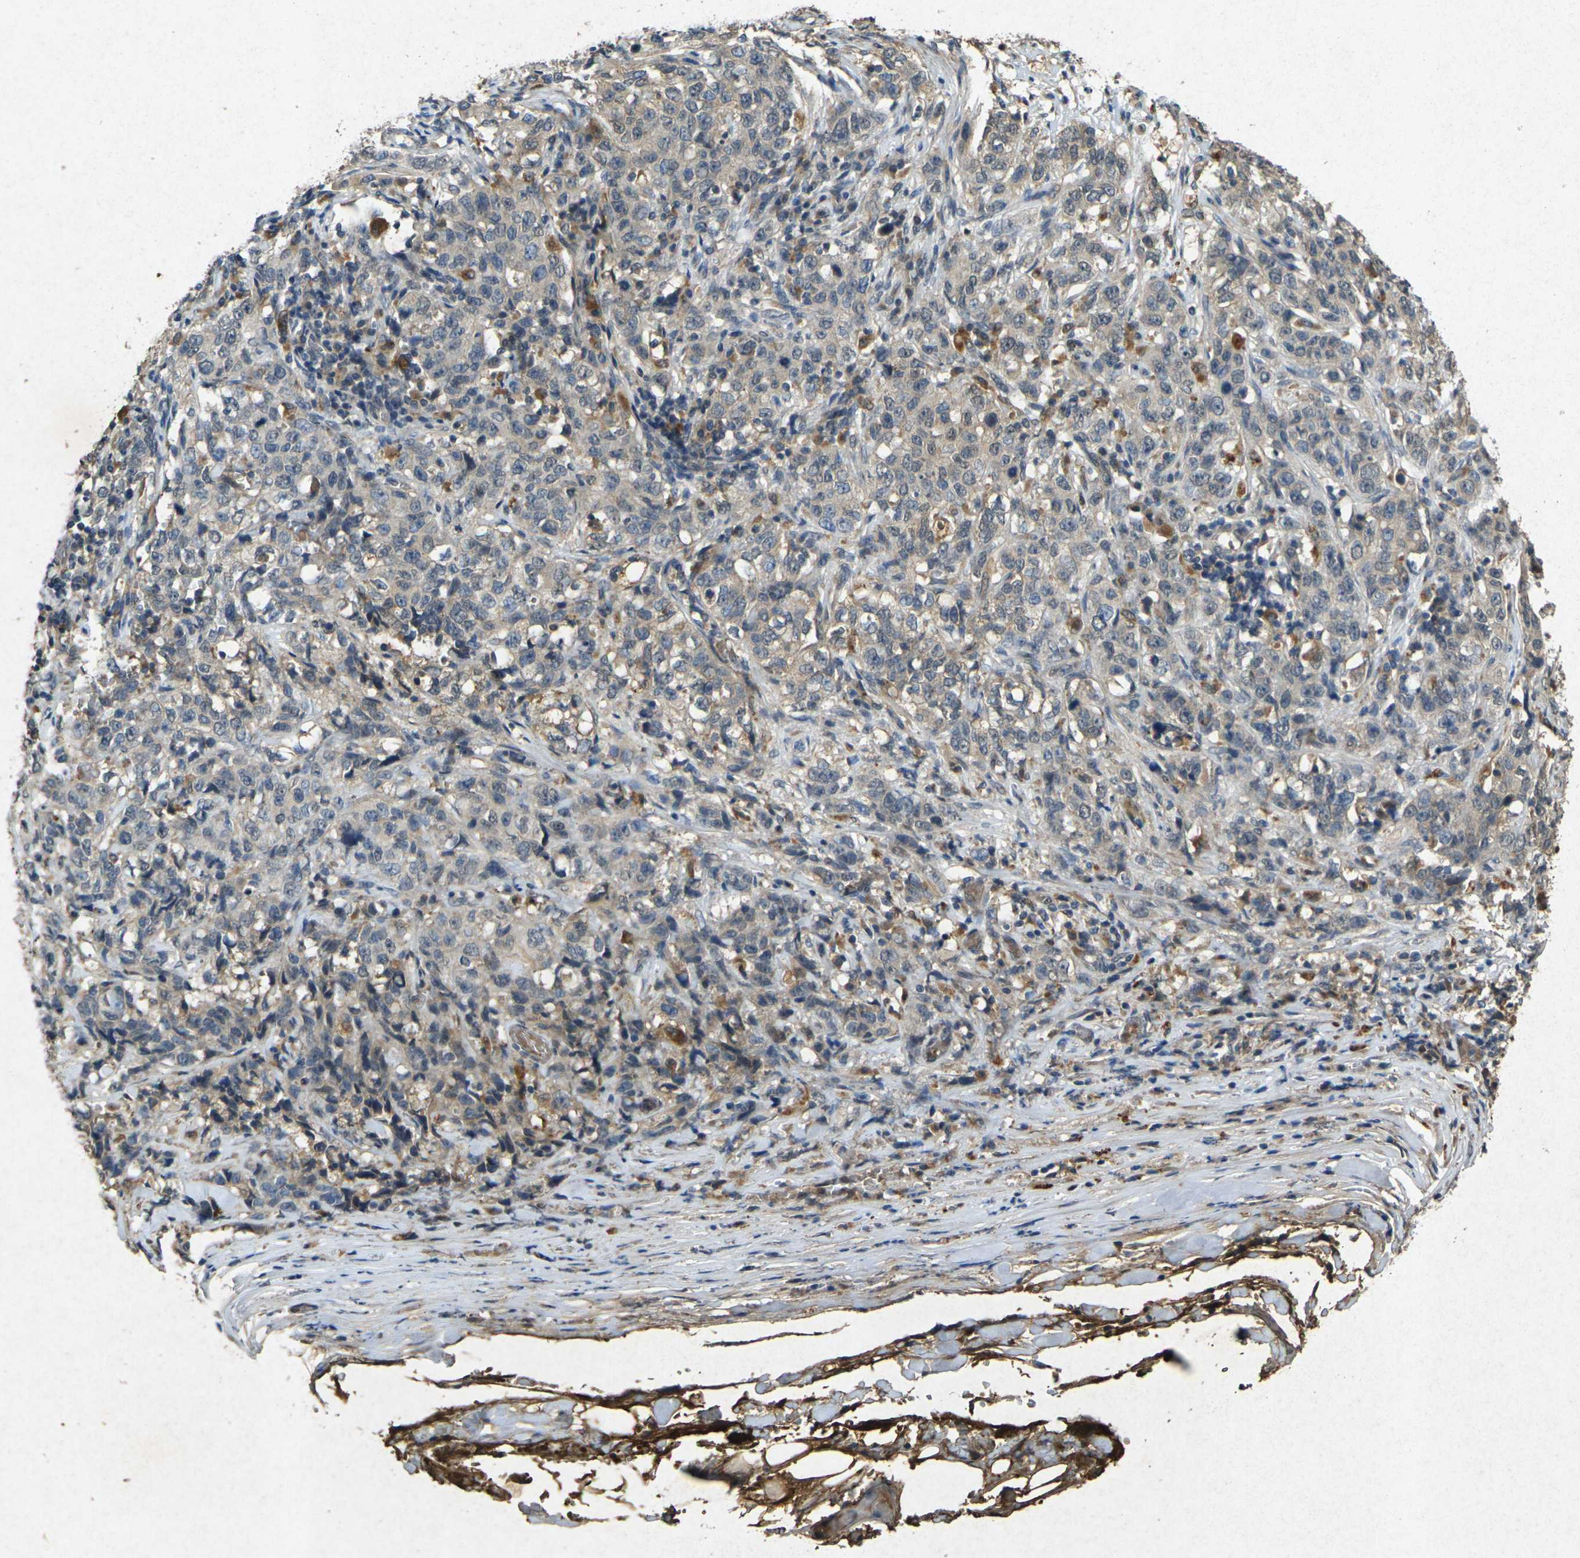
{"staining": {"intensity": "moderate", "quantity": ">75%", "location": "cytoplasmic/membranous"}, "tissue": "stomach cancer", "cell_type": "Tumor cells", "image_type": "cancer", "snomed": [{"axis": "morphology", "description": "Adenocarcinoma, NOS"}, {"axis": "topography", "description": "Stomach"}], "caption": "A micrograph of adenocarcinoma (stomach) stained for a protein demonstrates moderate cytoplasmic/membranous brown staining in tumor cells. The staining was performed using DAB (3,3'-diaminobenzidine) to visualize the protein expression in brown, while the nuclei were stained in blue with hematoxylin (Magnification: 20x).", "gene": "RGMA", "patient": {"sex": "male", "age": 48}}